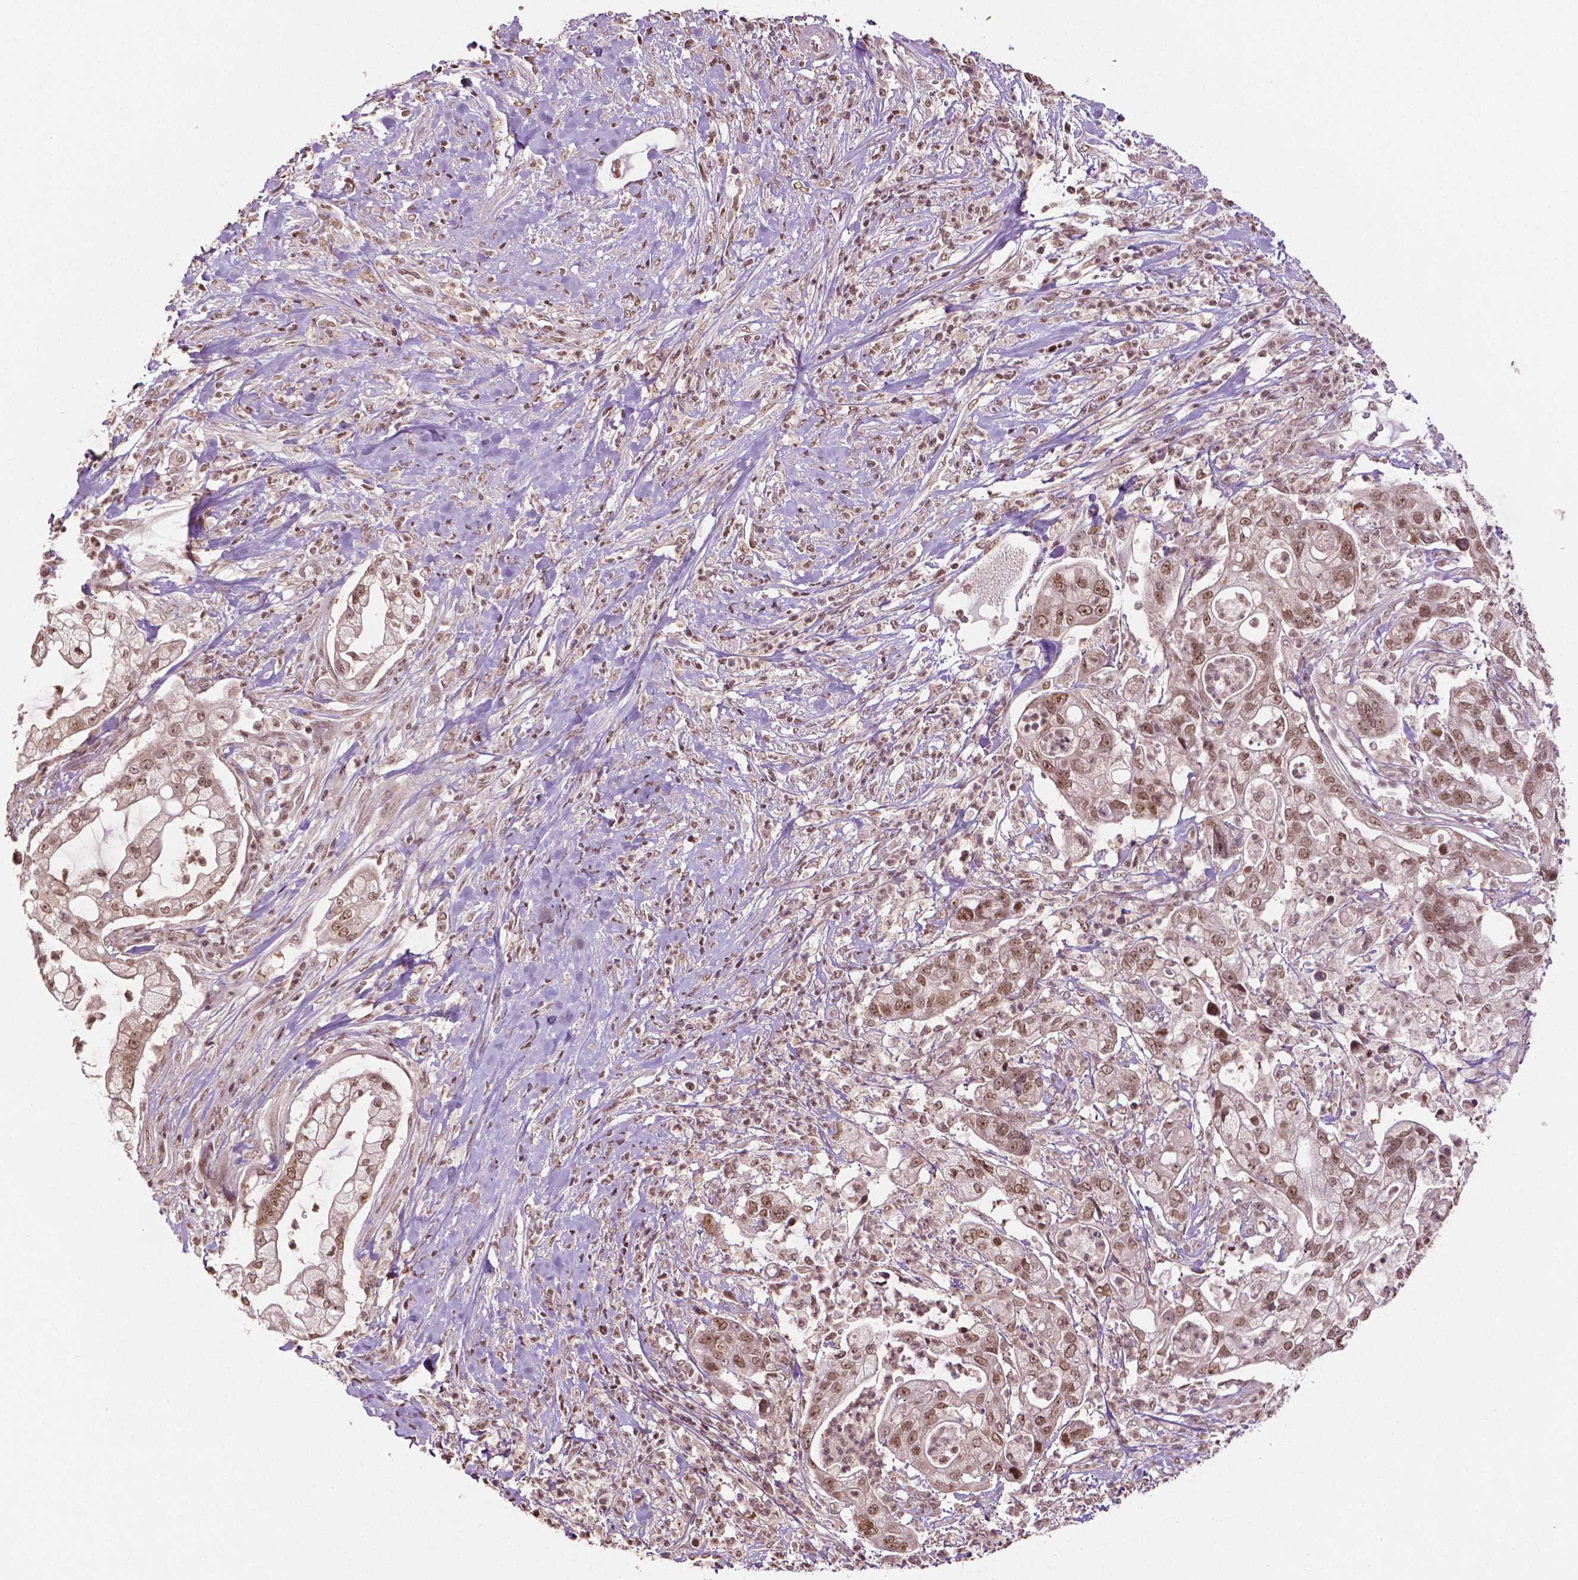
{"staining": {"intensity": "moderate", "quantity": ">75%", "location": "nuclear"}, "tissue": "pancreatic cancer", "cell_type": "Tumor cells", "image_type": "cancer", "snomed": [{"axis": "morphology", "description": "Adenocarcinoma, NOS"}, {"axis": "topography", "description": "Pancreas"}], "caption": "A brown stain highlights moderate nuclear expression of a protein in human pancreatic cancer tumor cells.", "gene": "DEK", "patient": {"sex": "female", "age": 69}}